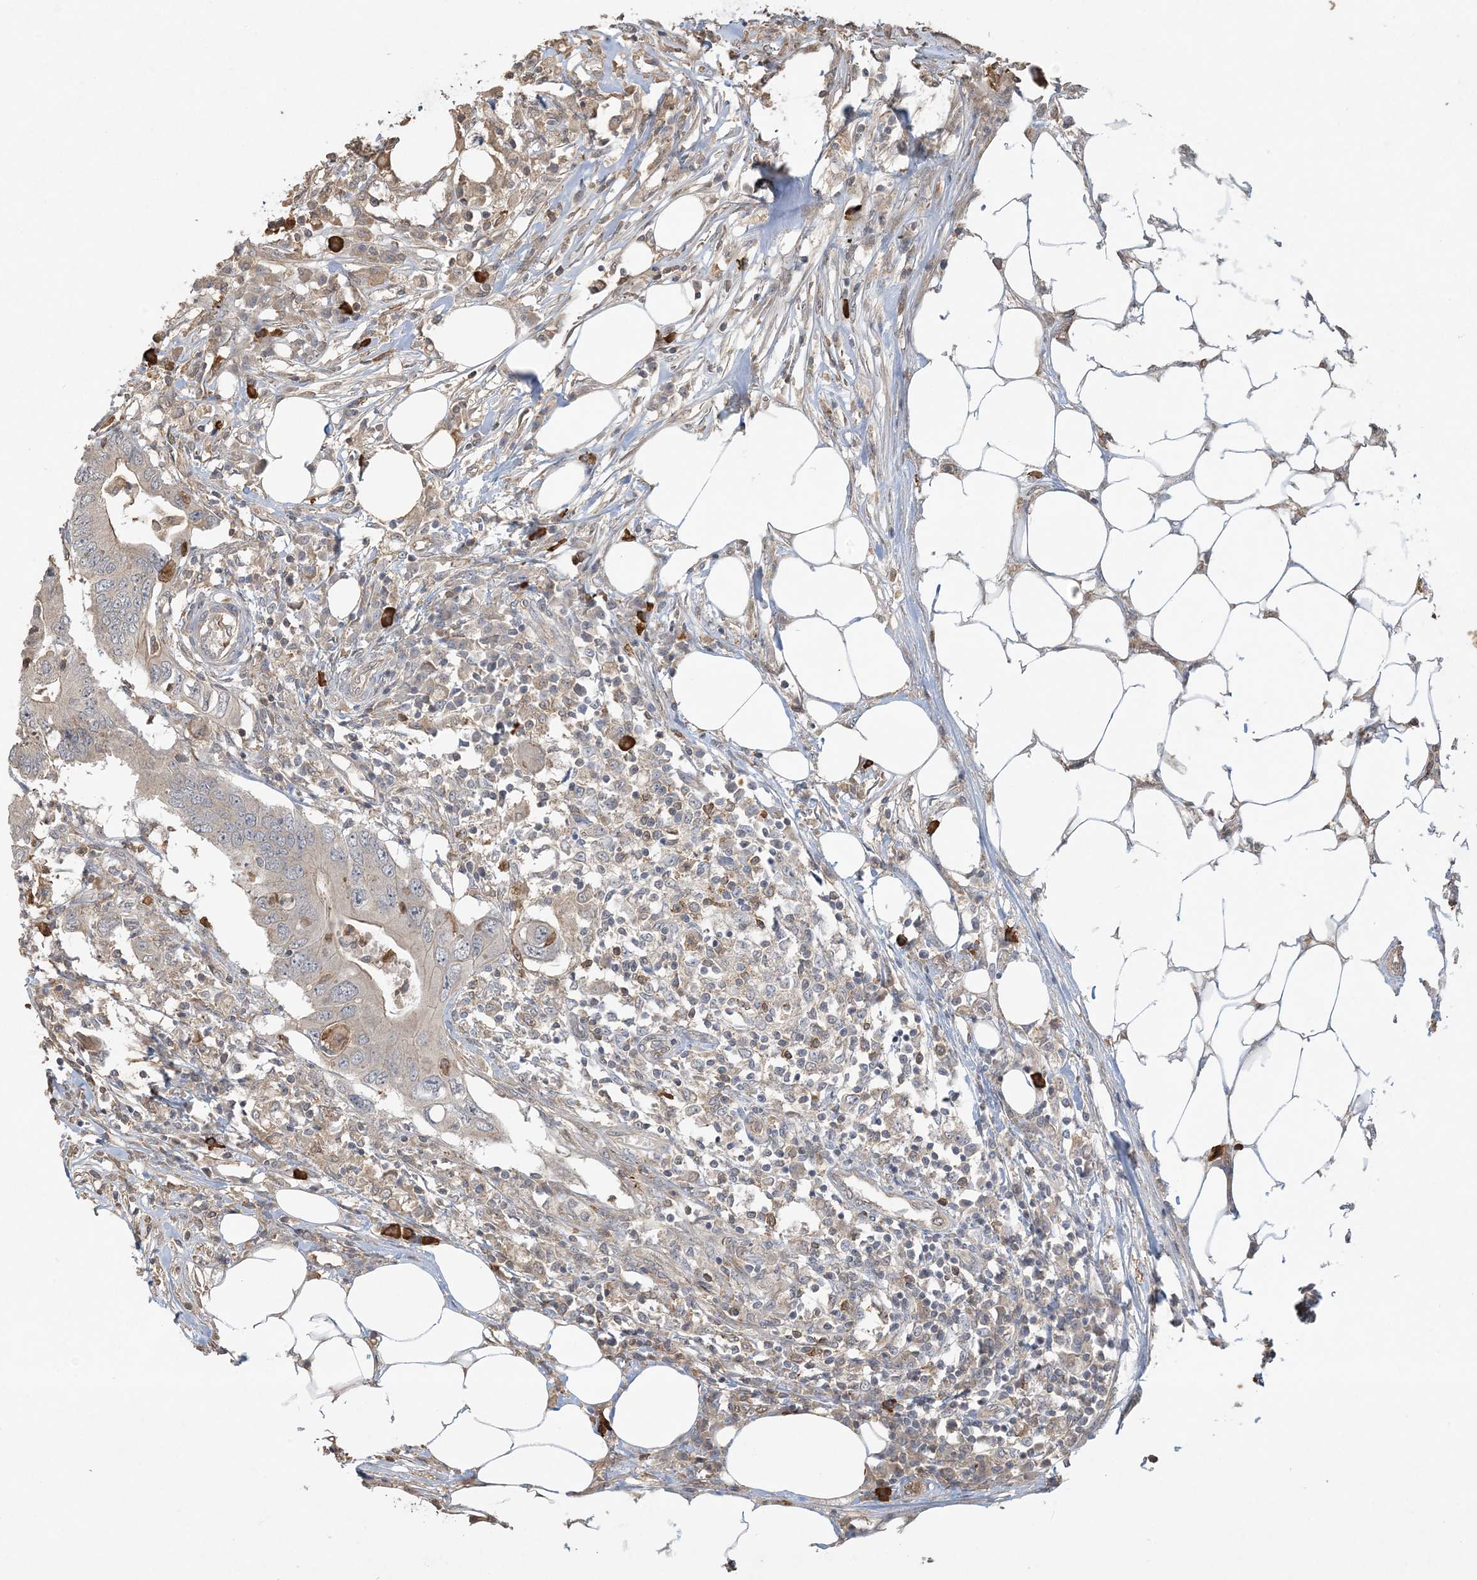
{"staining": {"intensity": "weak", "quantity": "<25%", "location": "cytoplasmic/membranous"}, "tissue": "colorectal cancer", "cell_type": "Tumor cells", "image_type": "cancer", "snomed": [{"axis": "morphology", "description": "Adenocarcinoma, NOS"}, {"axis": "topography", "description": "Colon"}], "caption": "An immunohistochemistry micrograph of colorectal cancer (adenocarcinoma) is shown. There is no staining in tumor cells of colorectal cancer (adenocarcinoma).", "gene": "TMSB4X", "patient": {"sex": "male", "age": 71}}